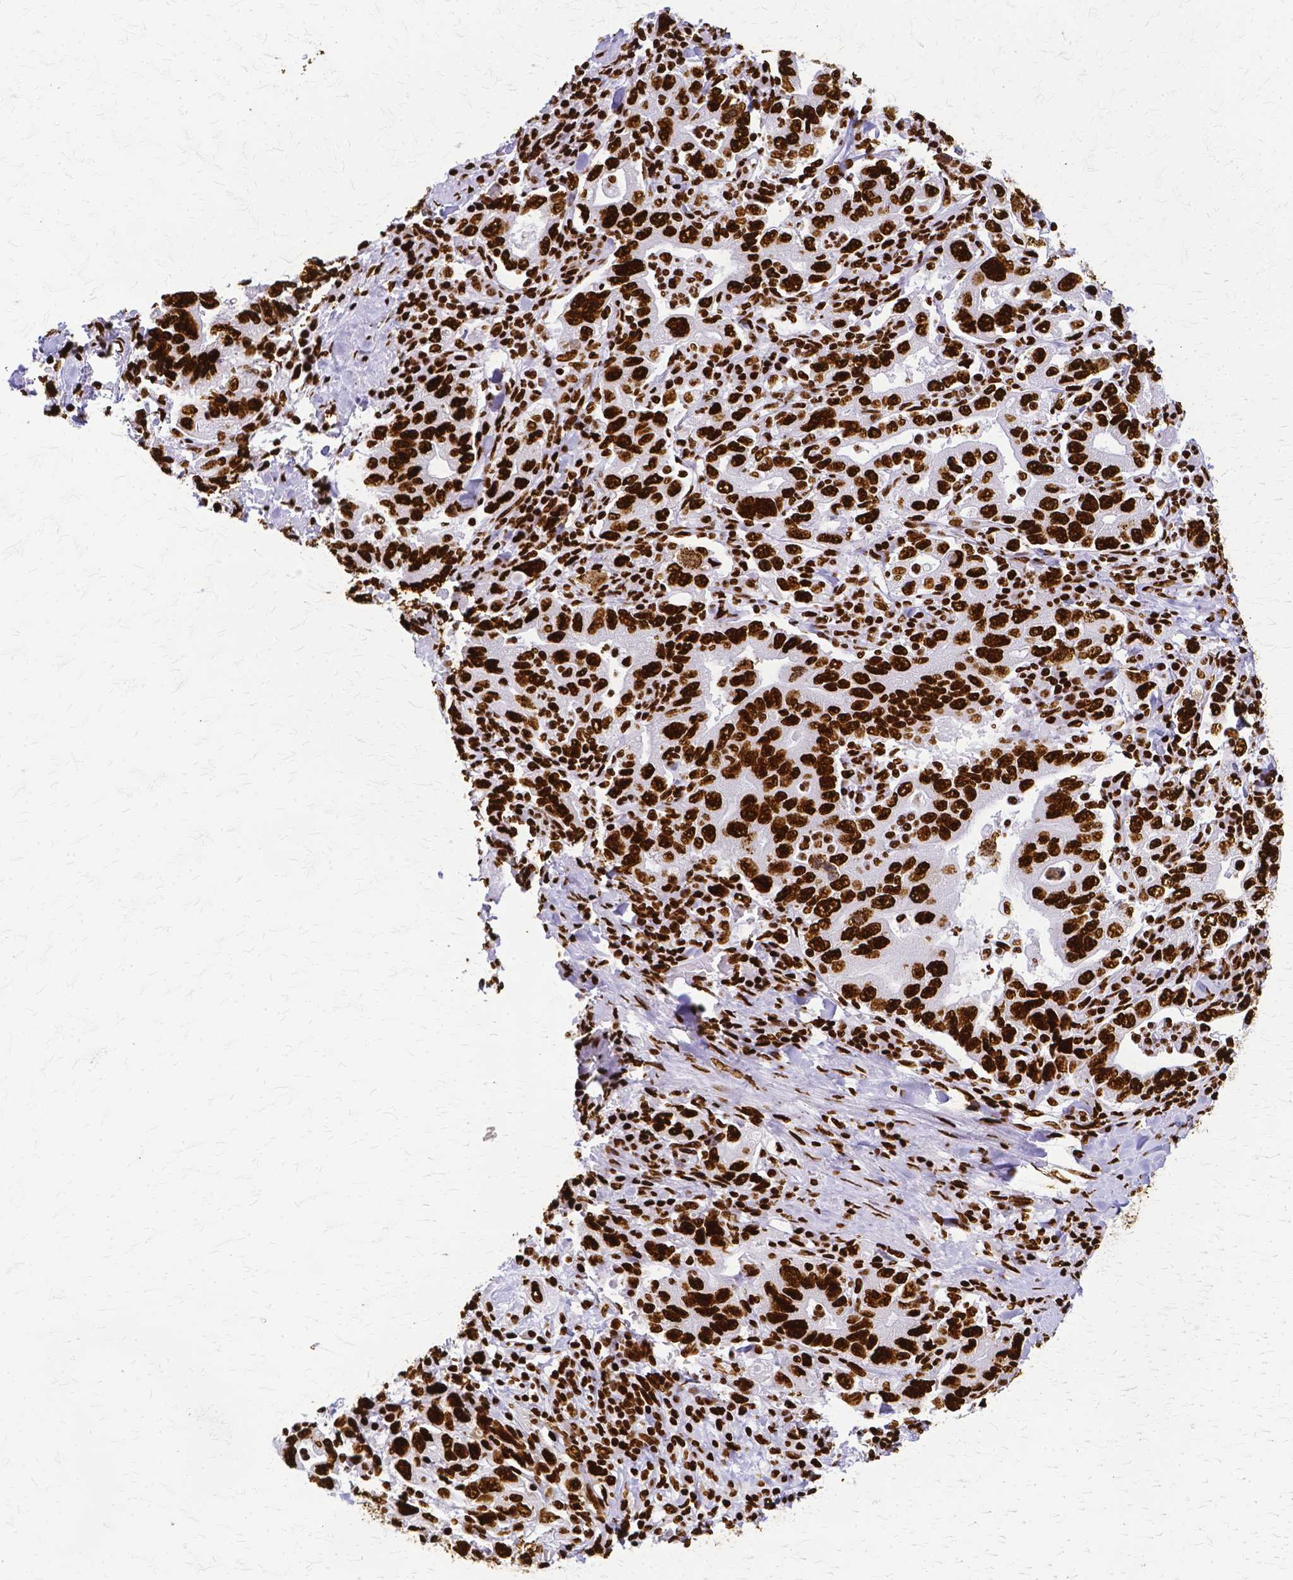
{"staining": {"intensity": "strong", "quantity": ">75%", "location": "nuclear"}, "tissue": "stomach cancer", "cell_type": "Tumor cells", "image_type": "cancer", "snomed": [{"axis": "morphology", "description": "Adenocarcinoma, NOS"}, {"axis": "topography", "description": "Stomach, upper"}, {"axis": "topography", "description": "Stomach"}], "caption": "IHC histopathology image of neoplastic tissue: human stomach cancer stained using immunohistochemistry exhibits high levels of strong protein expression localized specifically in the nuclear of tumor cells, appearing as a nuclear brown color.", "gene": "SFPQ", "patient": {"sex": "male", "age": 62}}